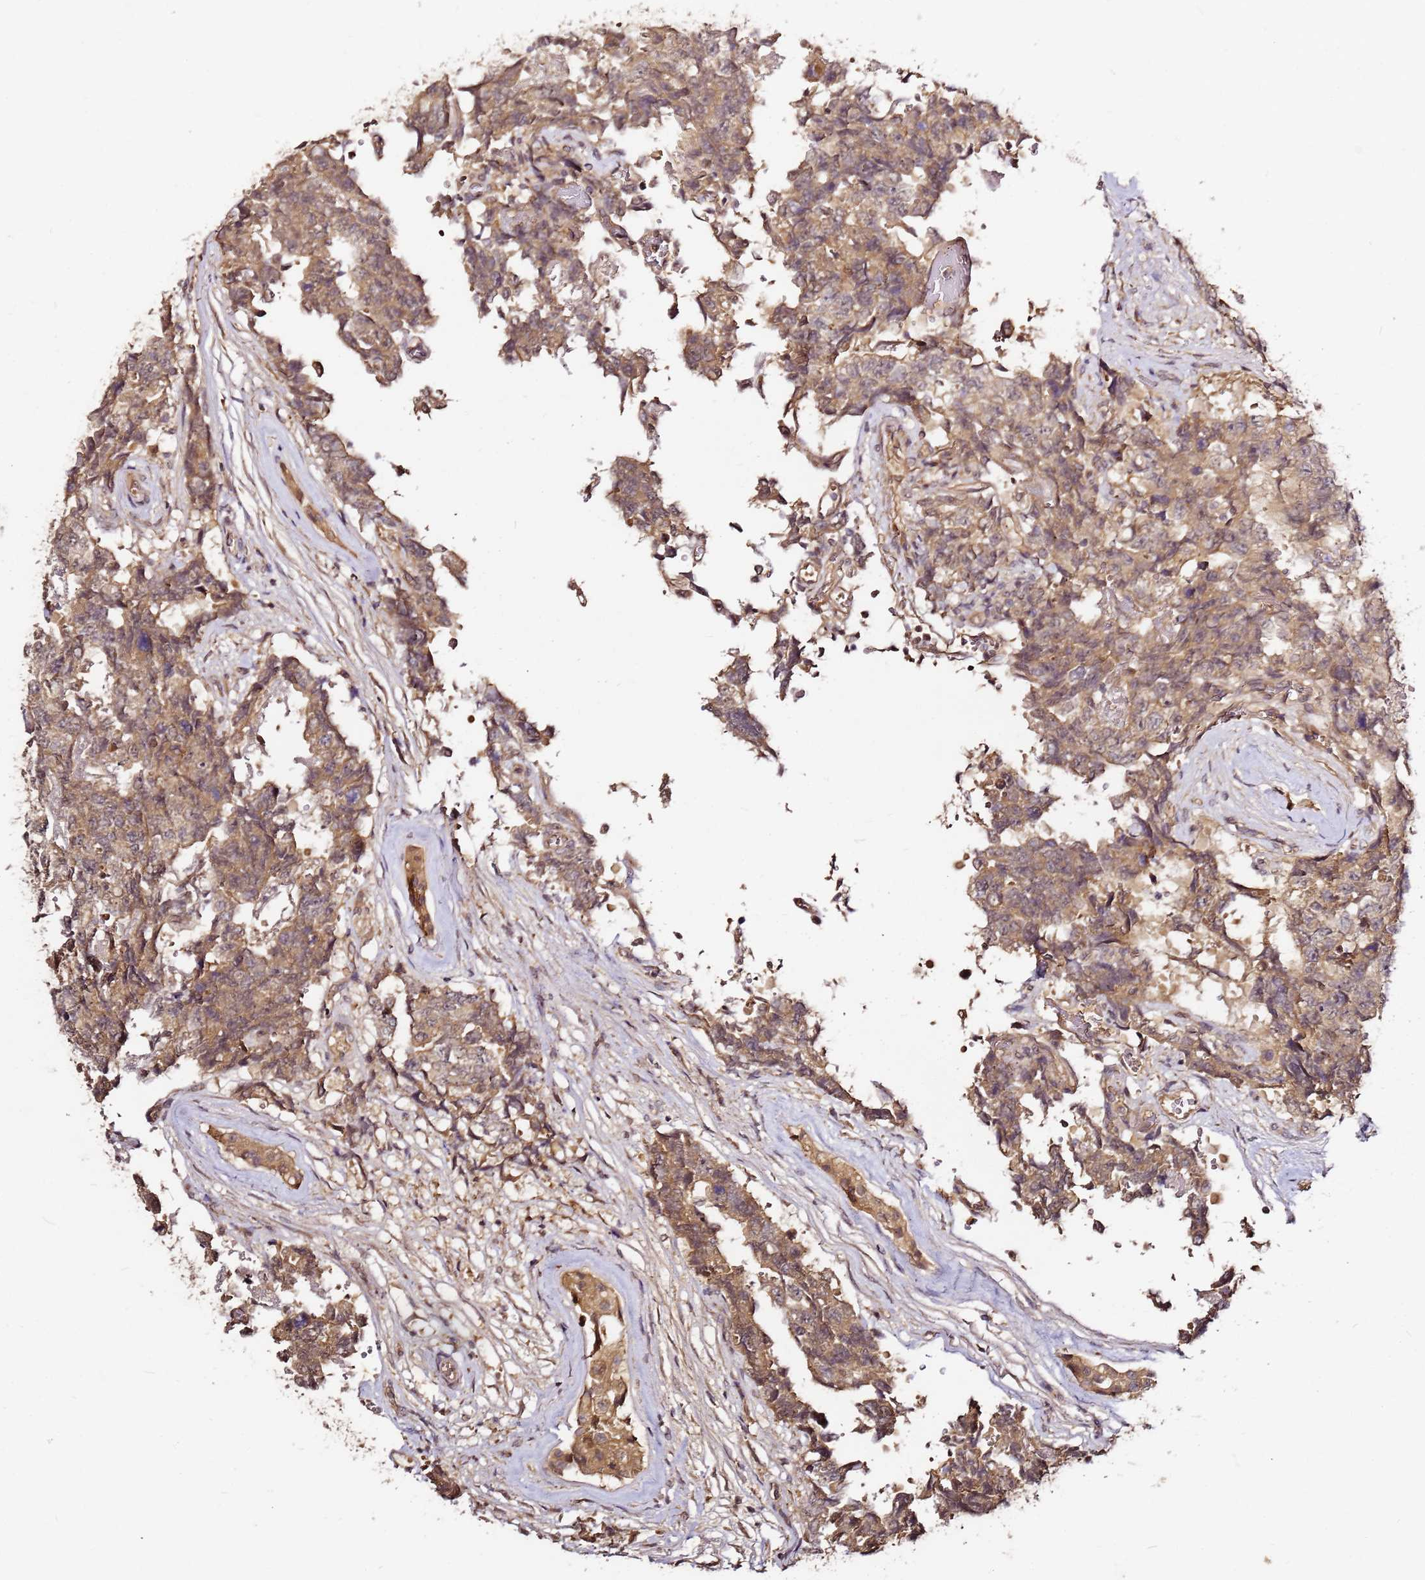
{"staining": {"intensity": "moderate", "quantity": ">75%", "location": "cytoplasmic/membranous"}, "tissue": "testis cancer", "cell_type": "Tumor cells", "image_type": "cancer", "snomed": [{"axis": "morphology", "description": "Normal tissue, NOS"}, {"axis": "morphology", "description": "Carcinoma, Embryonal, NOS"}, {"axis": "topography", "description": "Testis"}, {"axis": "topography", "description": "Epididymis"}], "caption": "Immunohistochemical staining of human testis cancer (embryonal carcinoma) exhibits medium levels of moderate cytoplasmic/membranous protein positivity in about >75% of tumor cells.", "gene": "C6orf136", "patient": {"sex": "male", "age": 25}}